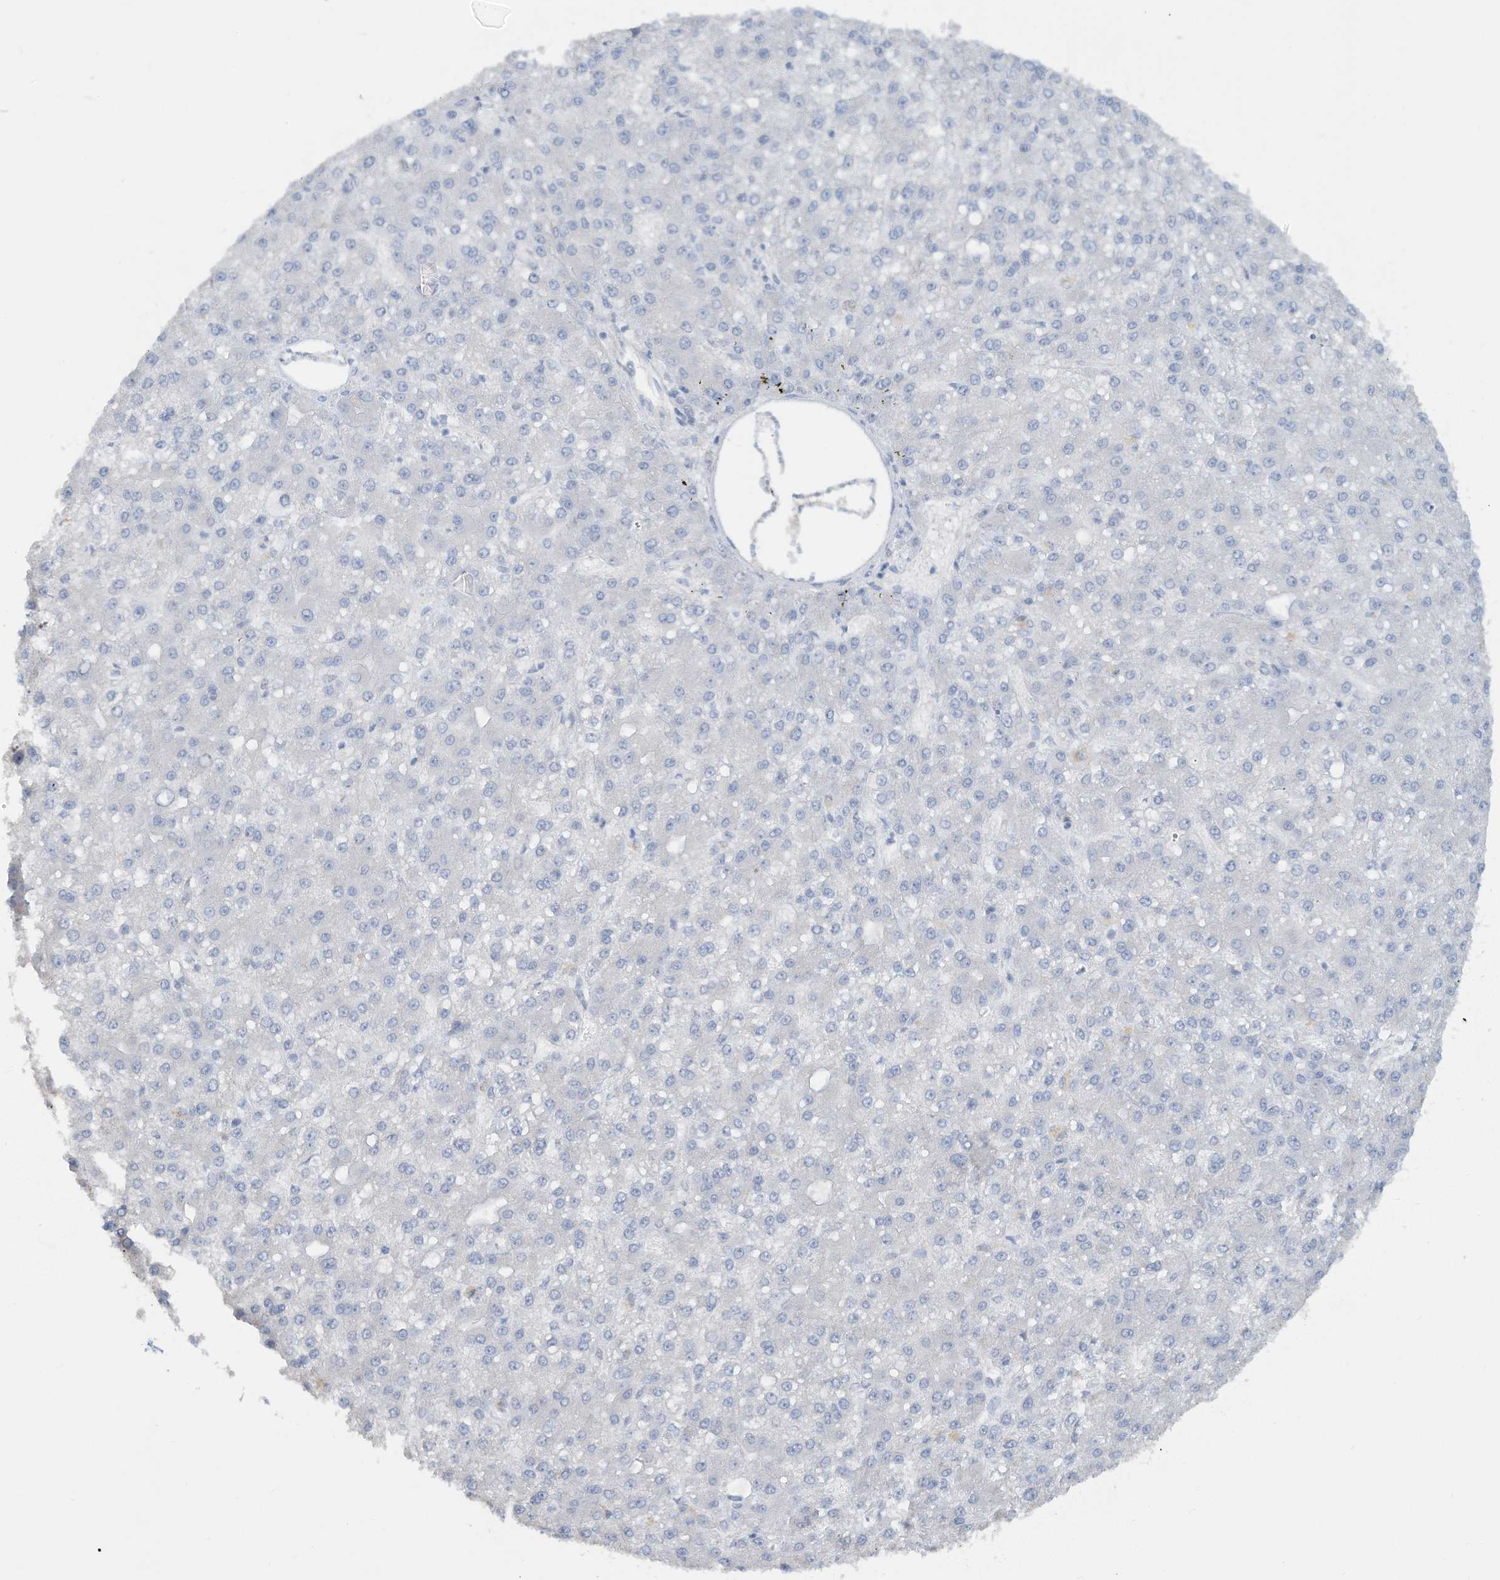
{"staining": {"intensity": "negative", "quantity": "none", "location": "none"}, "tissue": "liver cancer", "cell_type": "Tumor cells", "image_type": "cancer", "snomed": [{"axis": "morphology", "description": "Carcinoma, Hepatocellular, NOS"}, {"axis": "topography", "description": "Liver"}], "caption": "There is no significant staining in tumor cells of liver cancer (hepatocellular carcinoma). (DAB immunohistochemistry with hematoxylin counter stain).", "gene": "HAS3", "patient": {"sex": "male", "age": 67}}